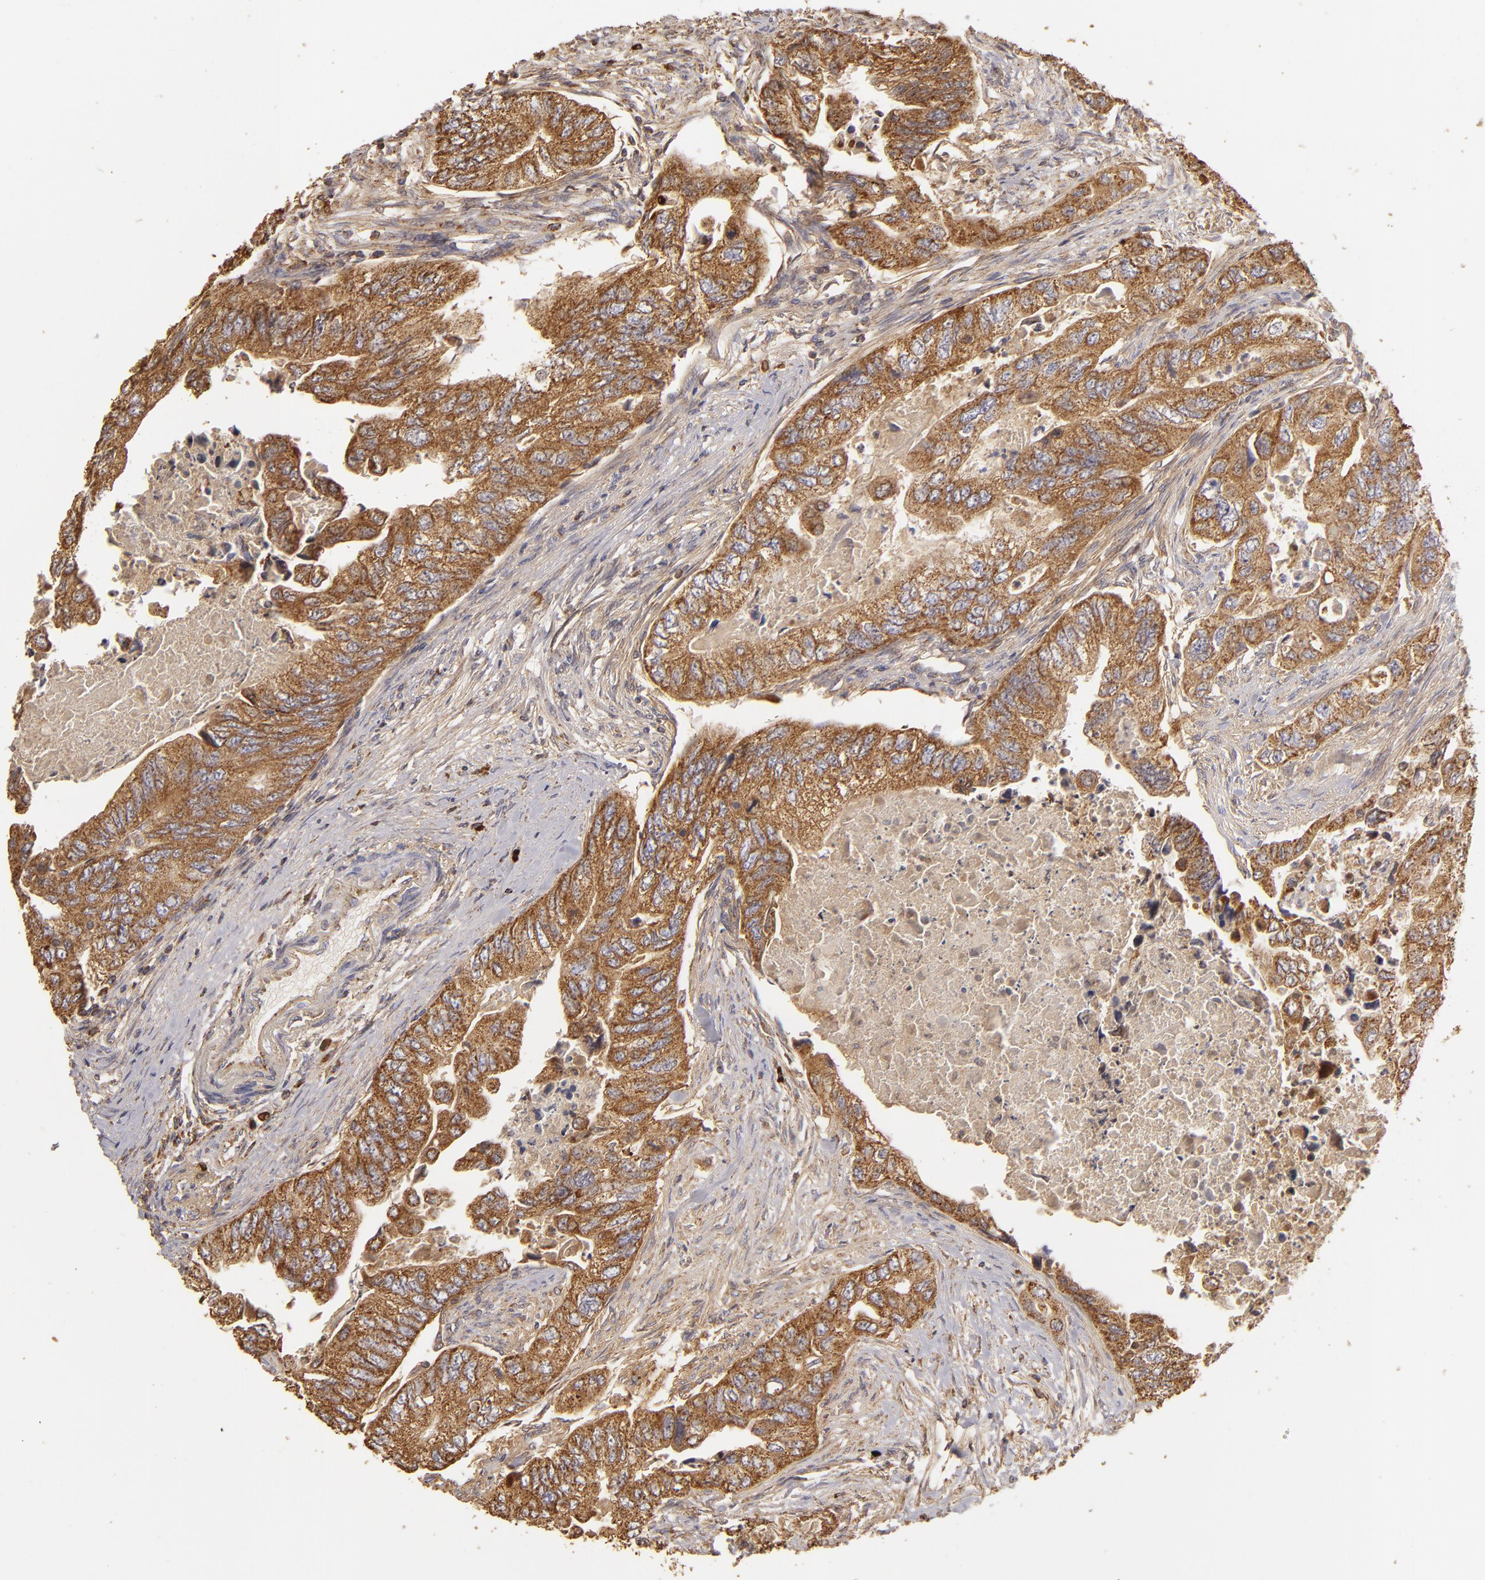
{"staining": {"intensity": "moderate", "quantity": ">75%", "location": "cytoplasmic/membranous"}, "tissue": "colorectal cancer", "cell_type": "Tumor cells", "image_type": "cancer", "snomed": [{"axis": "morphology", "description": "Adenocarcinoma, NOS"}, {"axis": "topography", "description": "Colon"}], "caption": "IHC staining of colorectal cancer, which reveals medium levels of moderate cytoplasmic/membranous expression in approximately >75% of tumor cells indicating moderate cytoplasmic/membranous protein expression. The staining was performed using DAB (brown) for protein detection and nuclei were counterstained in hematoxylin (blue).", "gene": "CFB", "patient": {"sex": "female", "age": 11}}